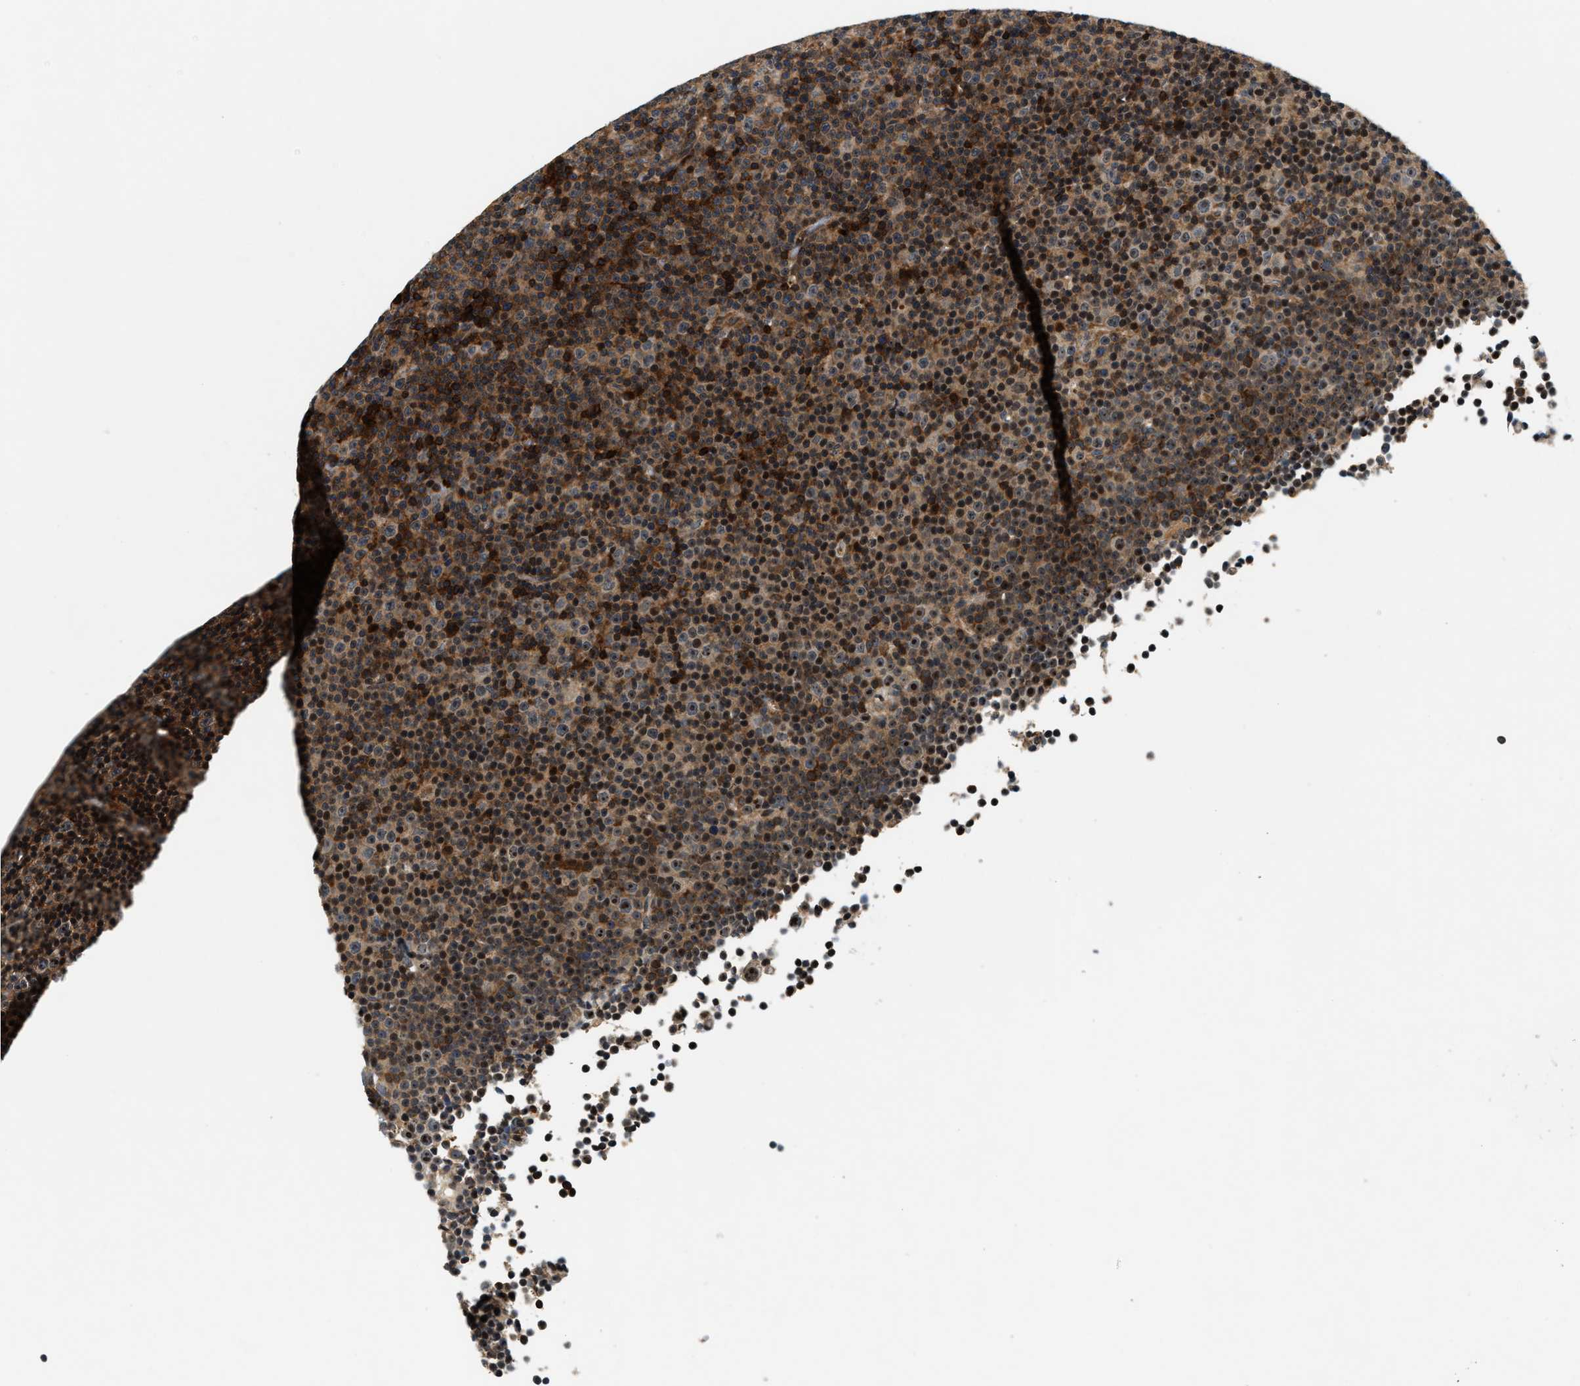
{"staining": {"intensity": "strong", "quantity": ">75%", "location": "cytoplasmic/membranous,nuclear"}, "tissue": "lymphoma", "cell_type": "Tumor cells", "image_type": "cancer", "snomed": [{"axis": "morphology", "description": "Malignant lymphoma, non-Hodgkin's type, Low grade"}, {"axis": "topography", "description": "Lymph node"}], "caption": "The micrograph shows a brown stain indicating the presence of a protein in the cytoplasmic/membranous and nuclear of tumor cells in low-grade malignant lymphoma, non-Hodgkin's type.", "gene": "SAMD9", "patient": {"sex": "female", "age": 67}}